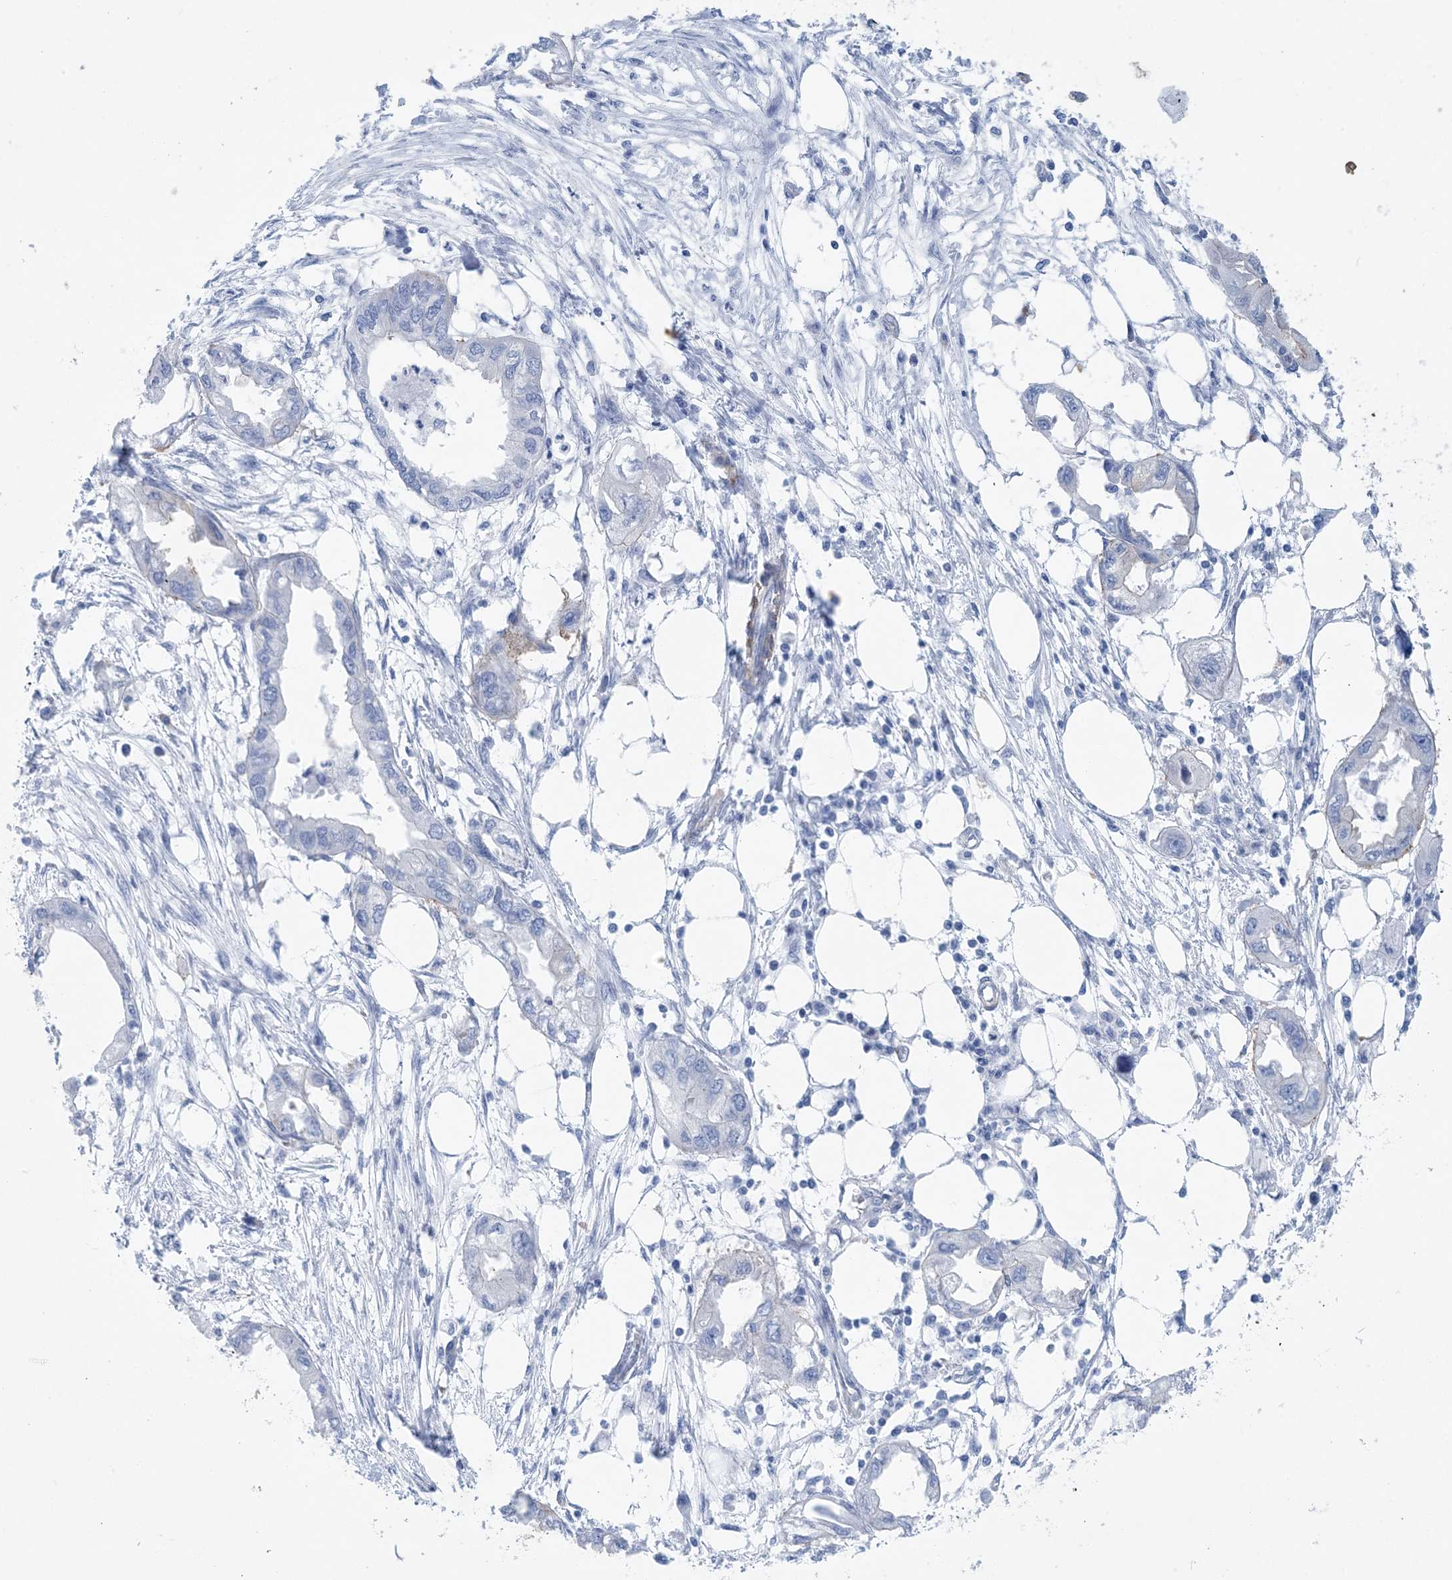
{"staining": {"intensity": "negative", "quantity": "none", "location": "none"}, "tissue": "endometrial cancer", "cell_type": "Tumor cells", "image_type": "cancer", "snomed": [{"axis": "morphology", "description": "Adenocarcinoma, NOS"}, {"axis": "morphology", "description": "Adenocarcinoma, metastatic, NOS"}, {"axis": "topography", "description": "Adipose tissue"}, {"axis": "topography", "description": "Endometrium"}], "caption": "Micrograph shows no significant protein expression in tumor cells of endometrial cancer (adenocarcinoma).", "gene": "SHANK1", "patient": {"sex": "female", "age": 67}}